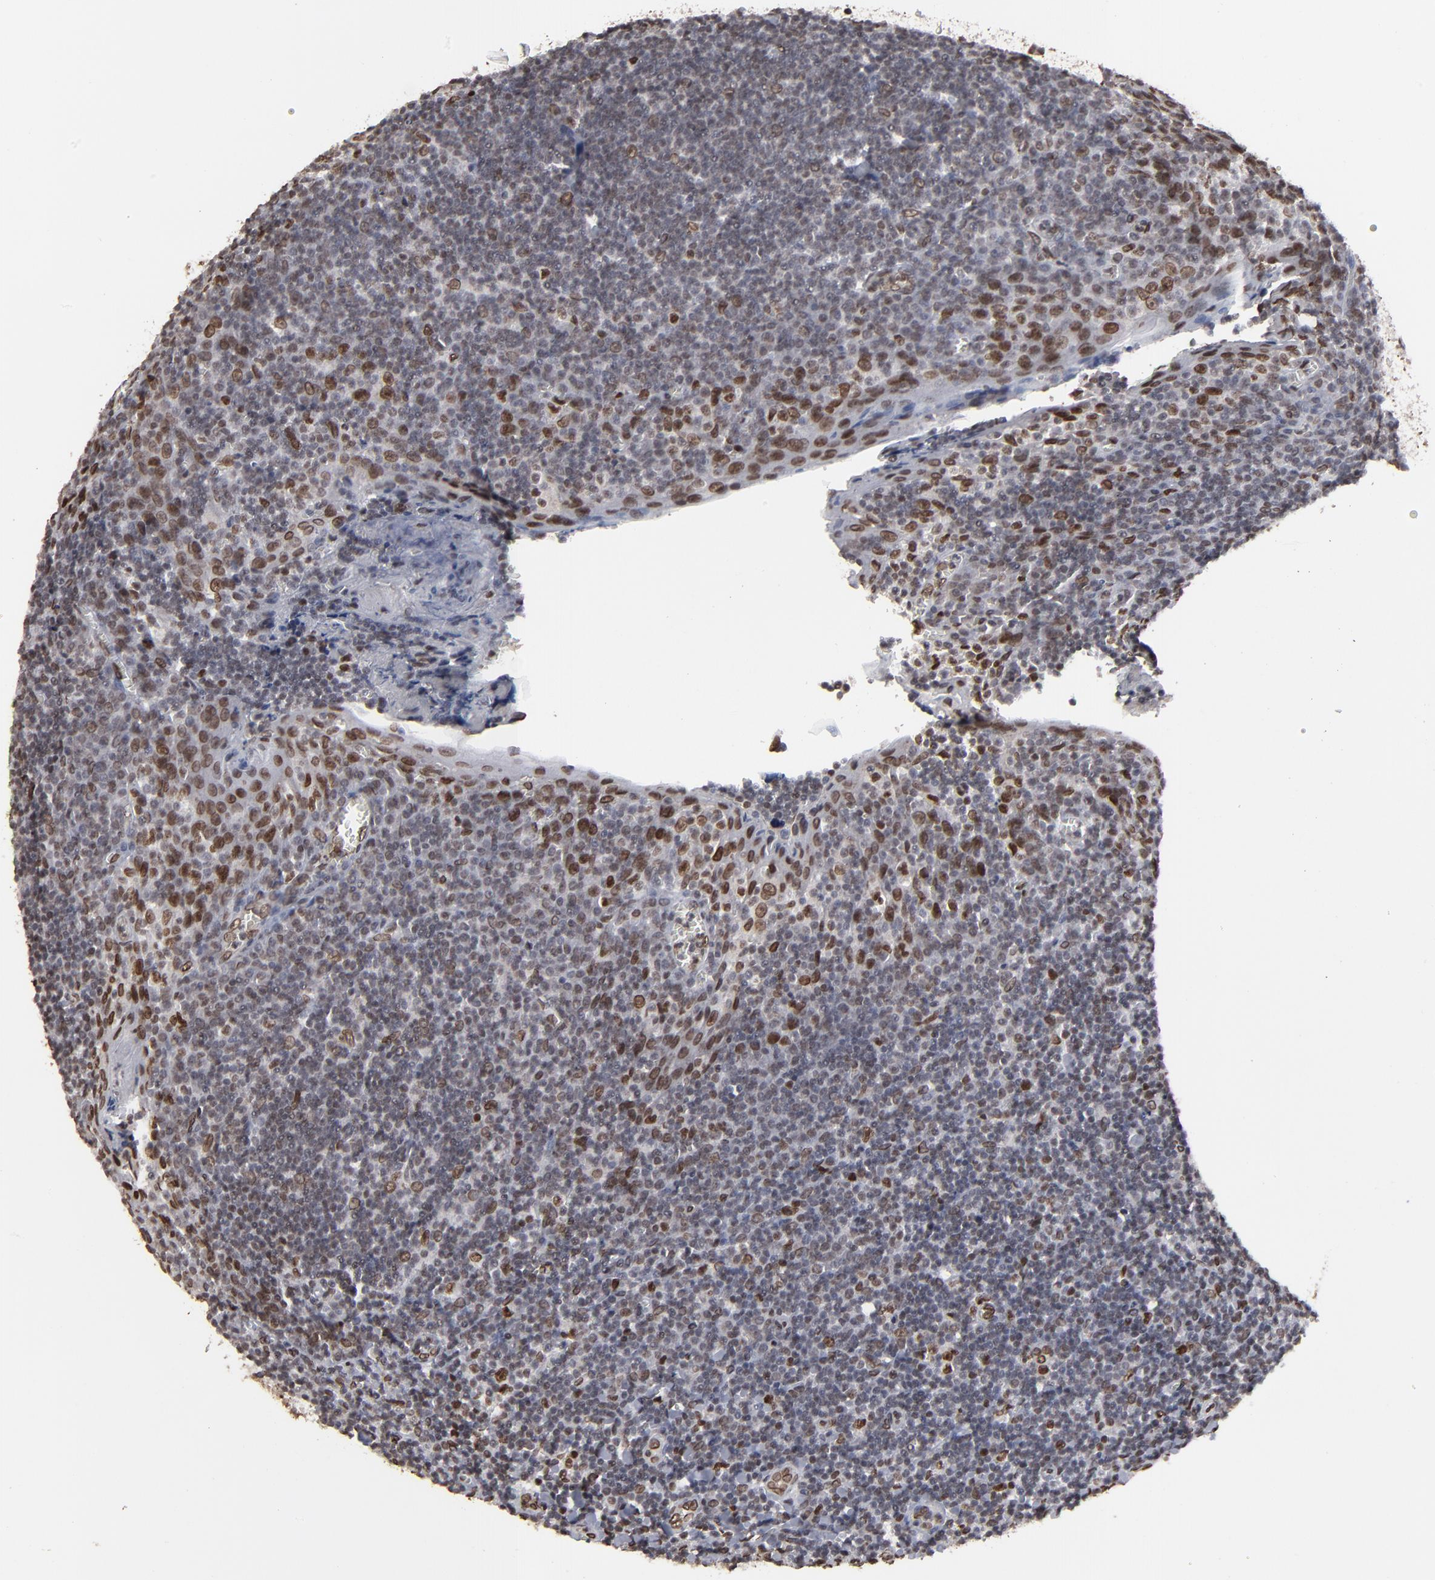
{"staining": {"intensity": "moderate", "quantity": ">75%", "location": "nuclear"}, "tissue": "tonsil", "cell_type": "Germinal center cells", "image_type": "normal", "snomed": [{"axis": "morphology", "description": "Normal tissue, NOS"}, {"axis": "topography", "description": "Tonsil"}], "caption": "The histopathology image reveals immunohistochemical staining of normal tonsil. There is moderate nuclear positivity is present in about >75% of germinal center cells.", "gene": "BAZ1A", "patient": {"sex": "male", "age": 20}}